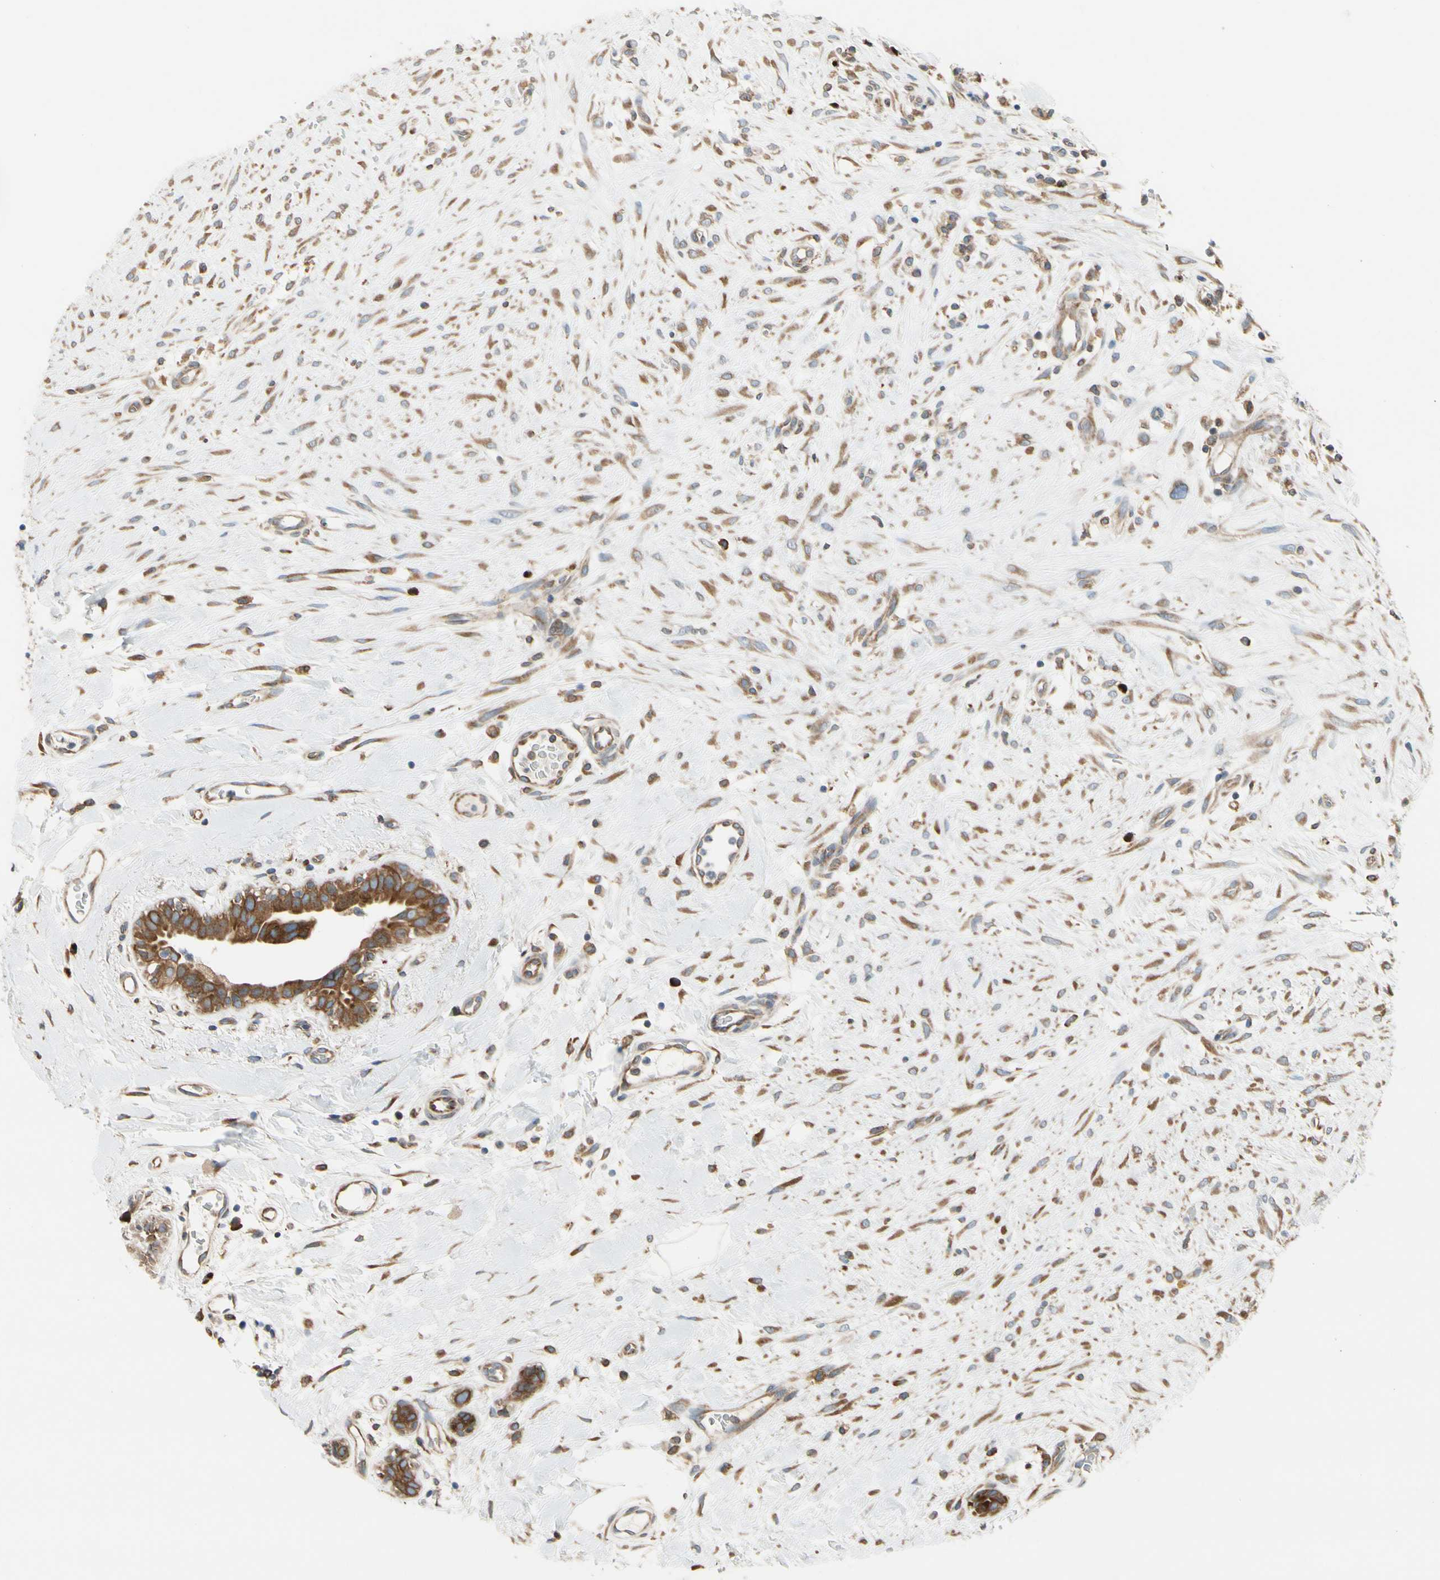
{"staining": {"intensity": "moderate", "quantity": ">75%", "location": "cytoplasmic/membranous"}, "tissue": "breast cancer", "cell_type": "Tumor cells", "image_type": "cancer", "snomed": [{"axis": "morphology", "description": "Duct carcinoma"}, {"axis": "topography", "description": "Breast"}], "caption": "There is medium levels of moderate cytoplasmic/membranous staining in tumor cells of breast invasive ductal carcinoma, as demonstrated by immunohistochemical staining (brown color).", "gene": "CLCC1", "patient": {"sex": "female", "age": 40}}